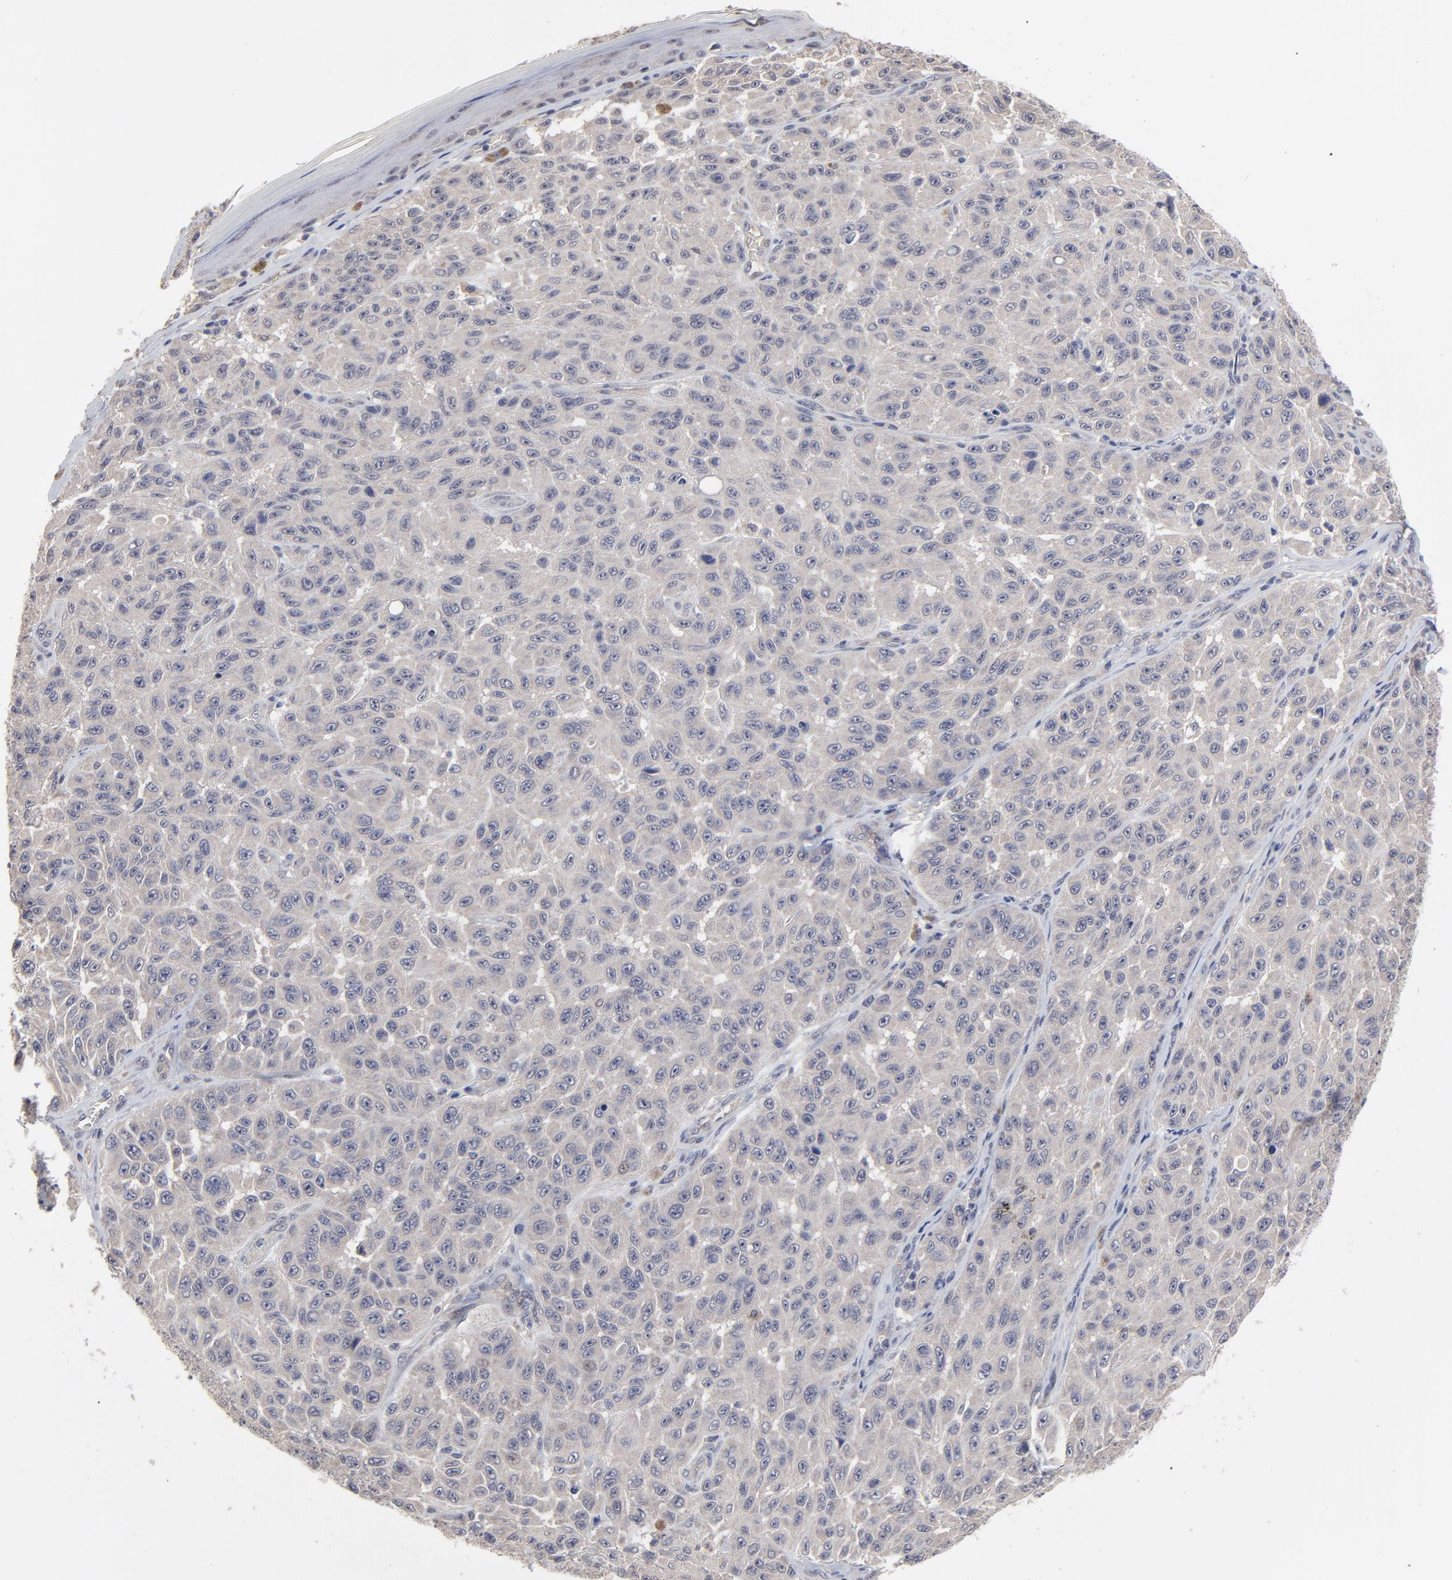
{"staining": {"intensity": "weak", "quantity": ">75%", "location": "cytoplasmic/membranous"}, "tissue": "melanoma", "cell_type": "Tumor cells", "image_type": "cancer", "snomed": [{"axis": "morphology", "description": "Malignant melanoma, NOS"}, {"axis": "topography", "description": "Skin"}], "caption": "A high-resolution photomicrograph shows immunohistochemistry (IHC) staining of melanoma, which demonstrates weak cytoplasmic/membranous positivity in approximately >75% of tumor cells.", "gene": "FAM199X", "patient": {"sex": "male", "age": 30}}